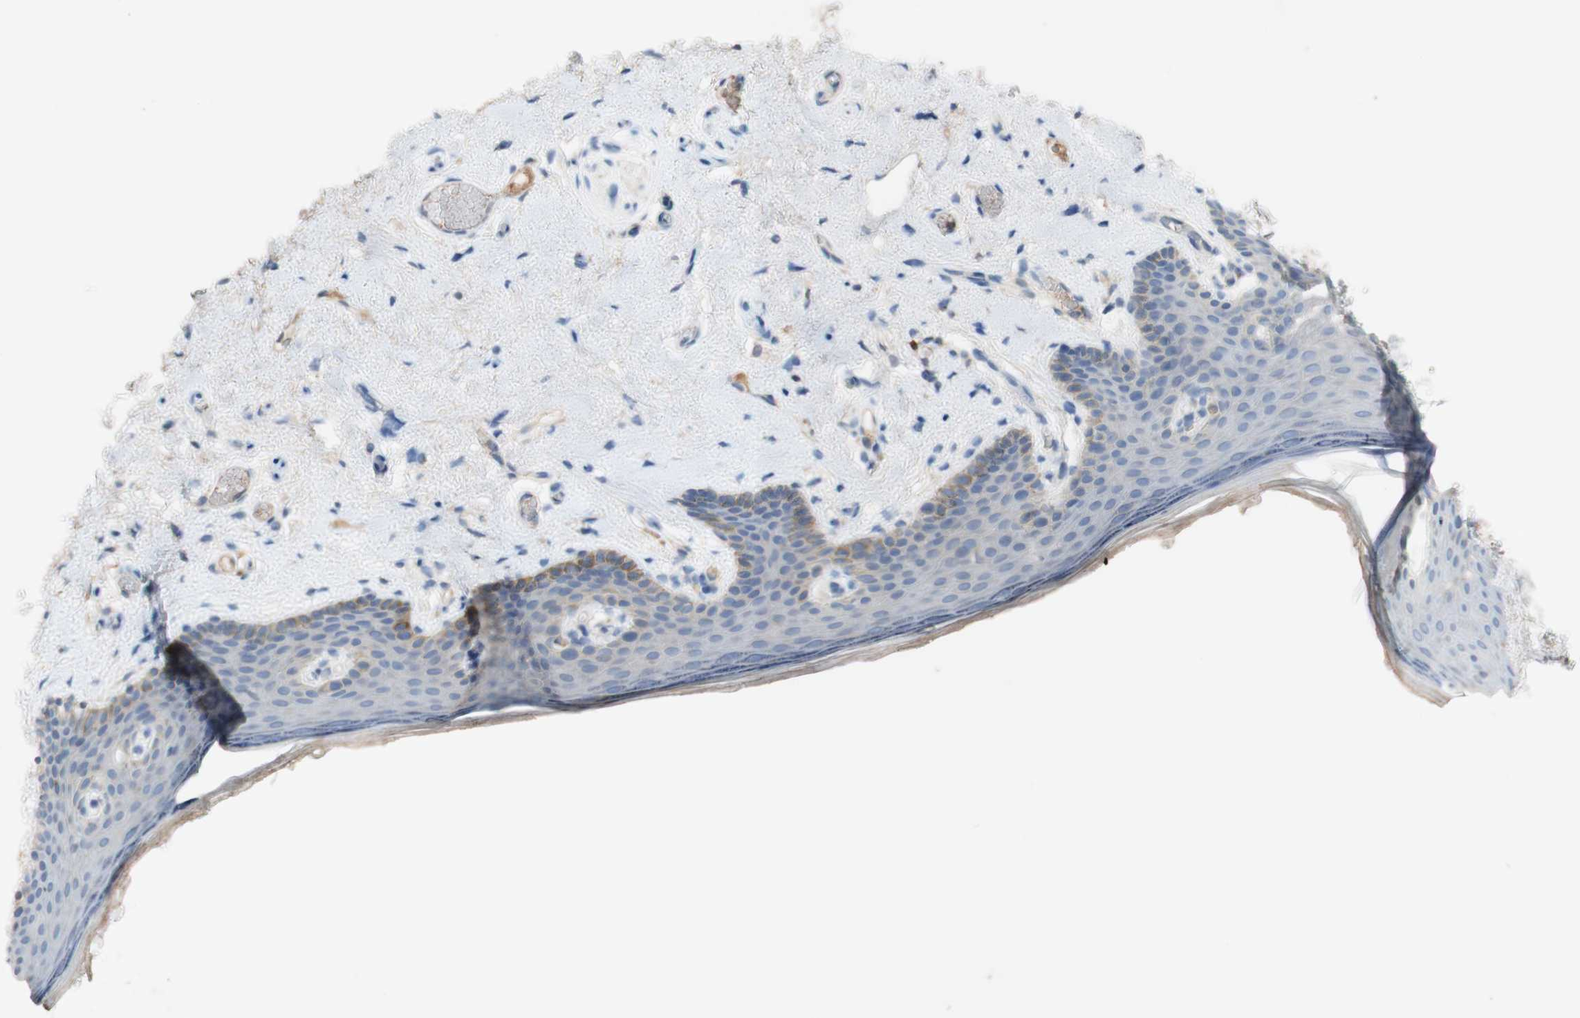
{"staining": {"intensity": "weak", "quantity": "<25%", "location": "cytoplasmic/membranous"}, "tissue": "skin", "cell_type": "Epidermal cells", "image_type": "normal", "snomed": [{"axis": "morphology", "description": "Normal tissue, NOS"}, {"axis": "topography", "description": "Vulva"}], "caption": "DAB immunohistochemical staining of benign skin shows no significant staining in epidermal cells. (DAB (3,3'-diaminobenzidine) immunohistochemistry with hematoxylin counter stain).", "gene": "PACSIN1", "patient": {"sex": "female", "age": 54}}